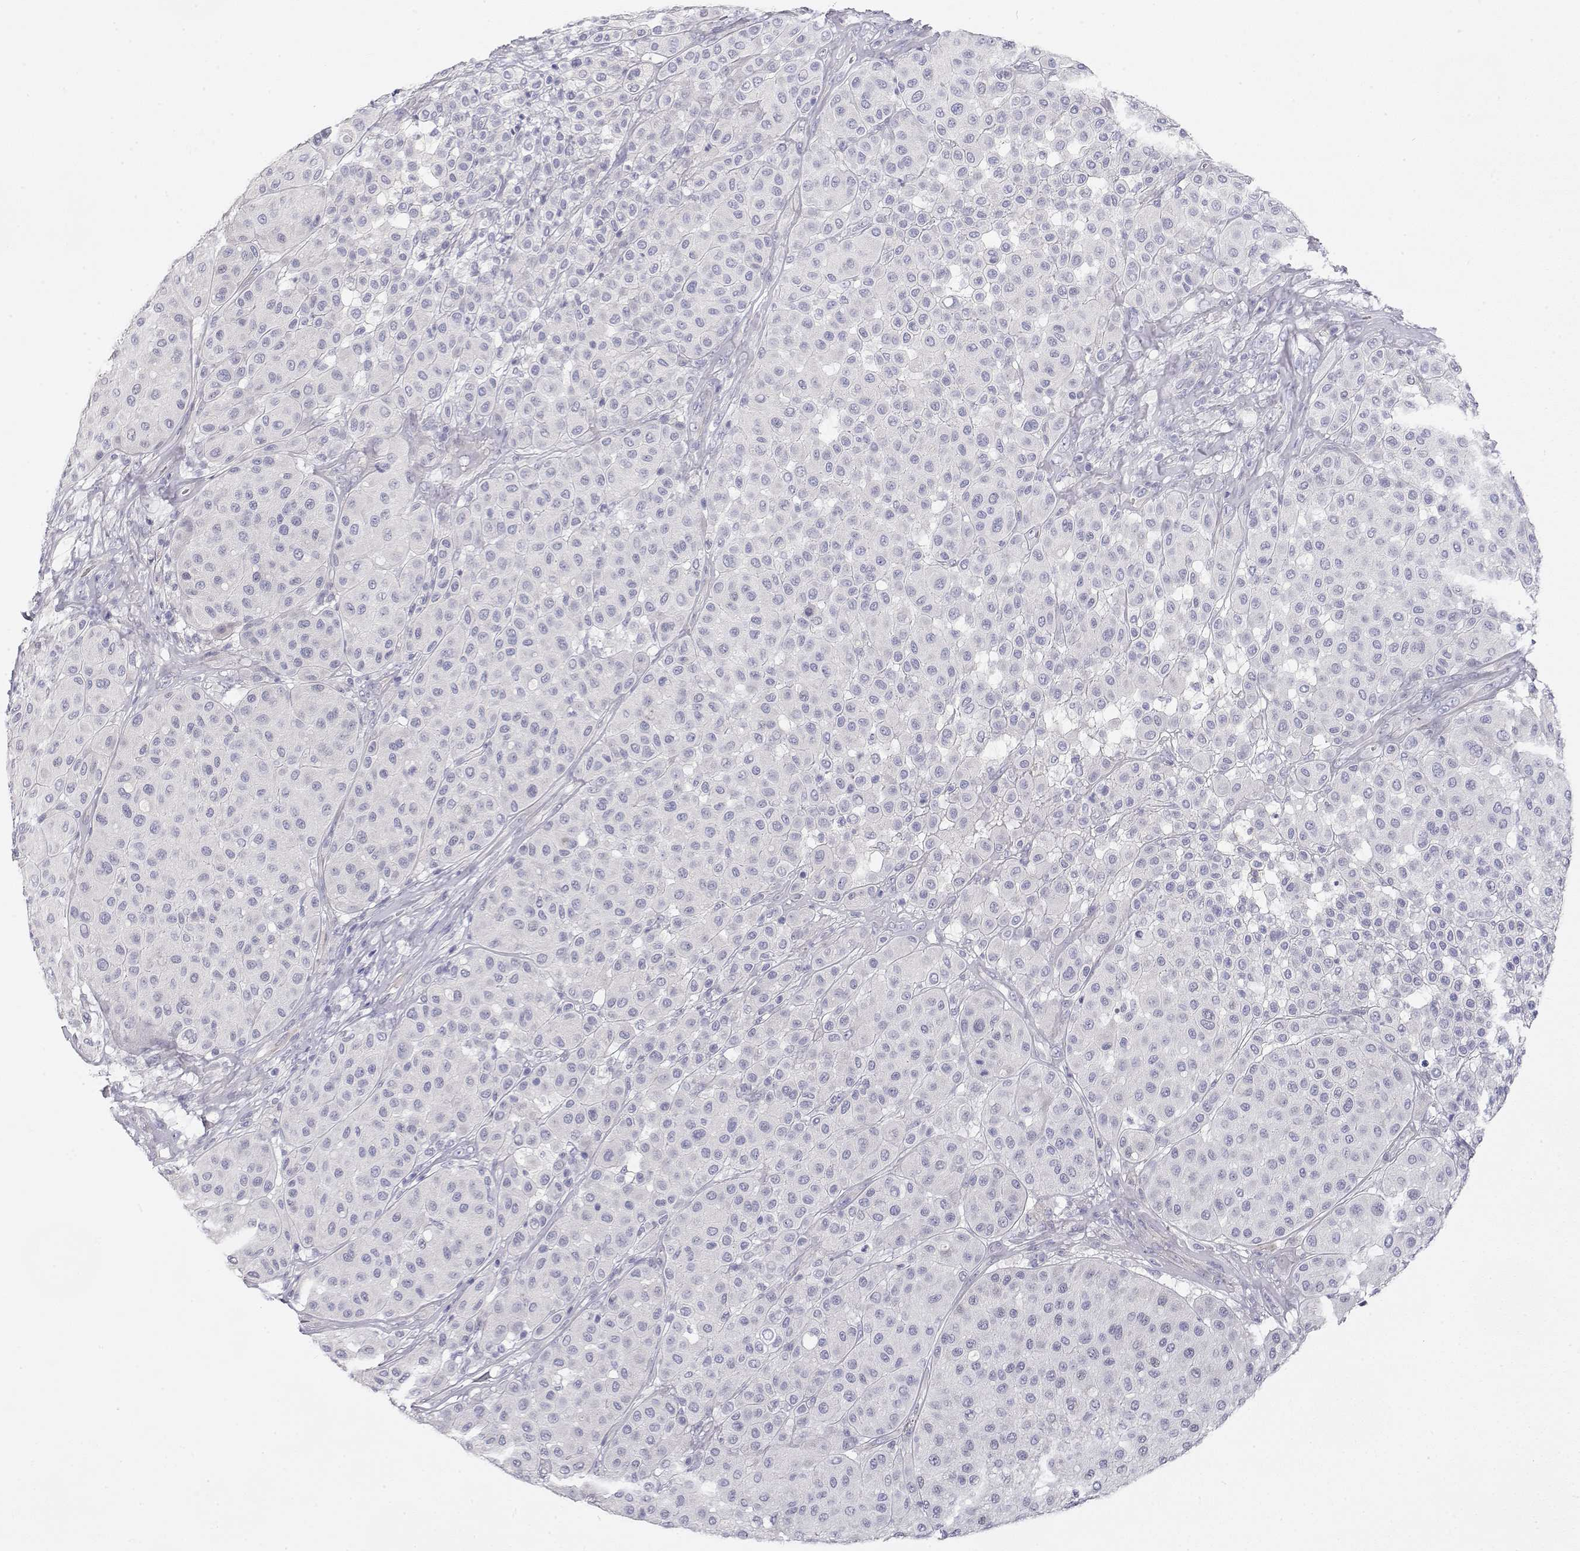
{"staining": {"intensity": "negative", "quantity": "none", "location": "none"}, "tissue": "melanoma", "cell_type": "Tumor cells", "image_type": "cancer", "snomed": [{"axis": "morphology", "description": "Malignant melanoma, Metastatic site"}, {"axis": "topography", "description": "Smooth muscle"}], "caption": "Image shows no protein positivity in tumor cells of melanoma tissue. (DAB (3,3'-diaminobenzidine) immunohistochemistry (IHC) with hematoxylin counter stain).", "gene": "MISP", "patient": {"sex": "male", "age": 41}}